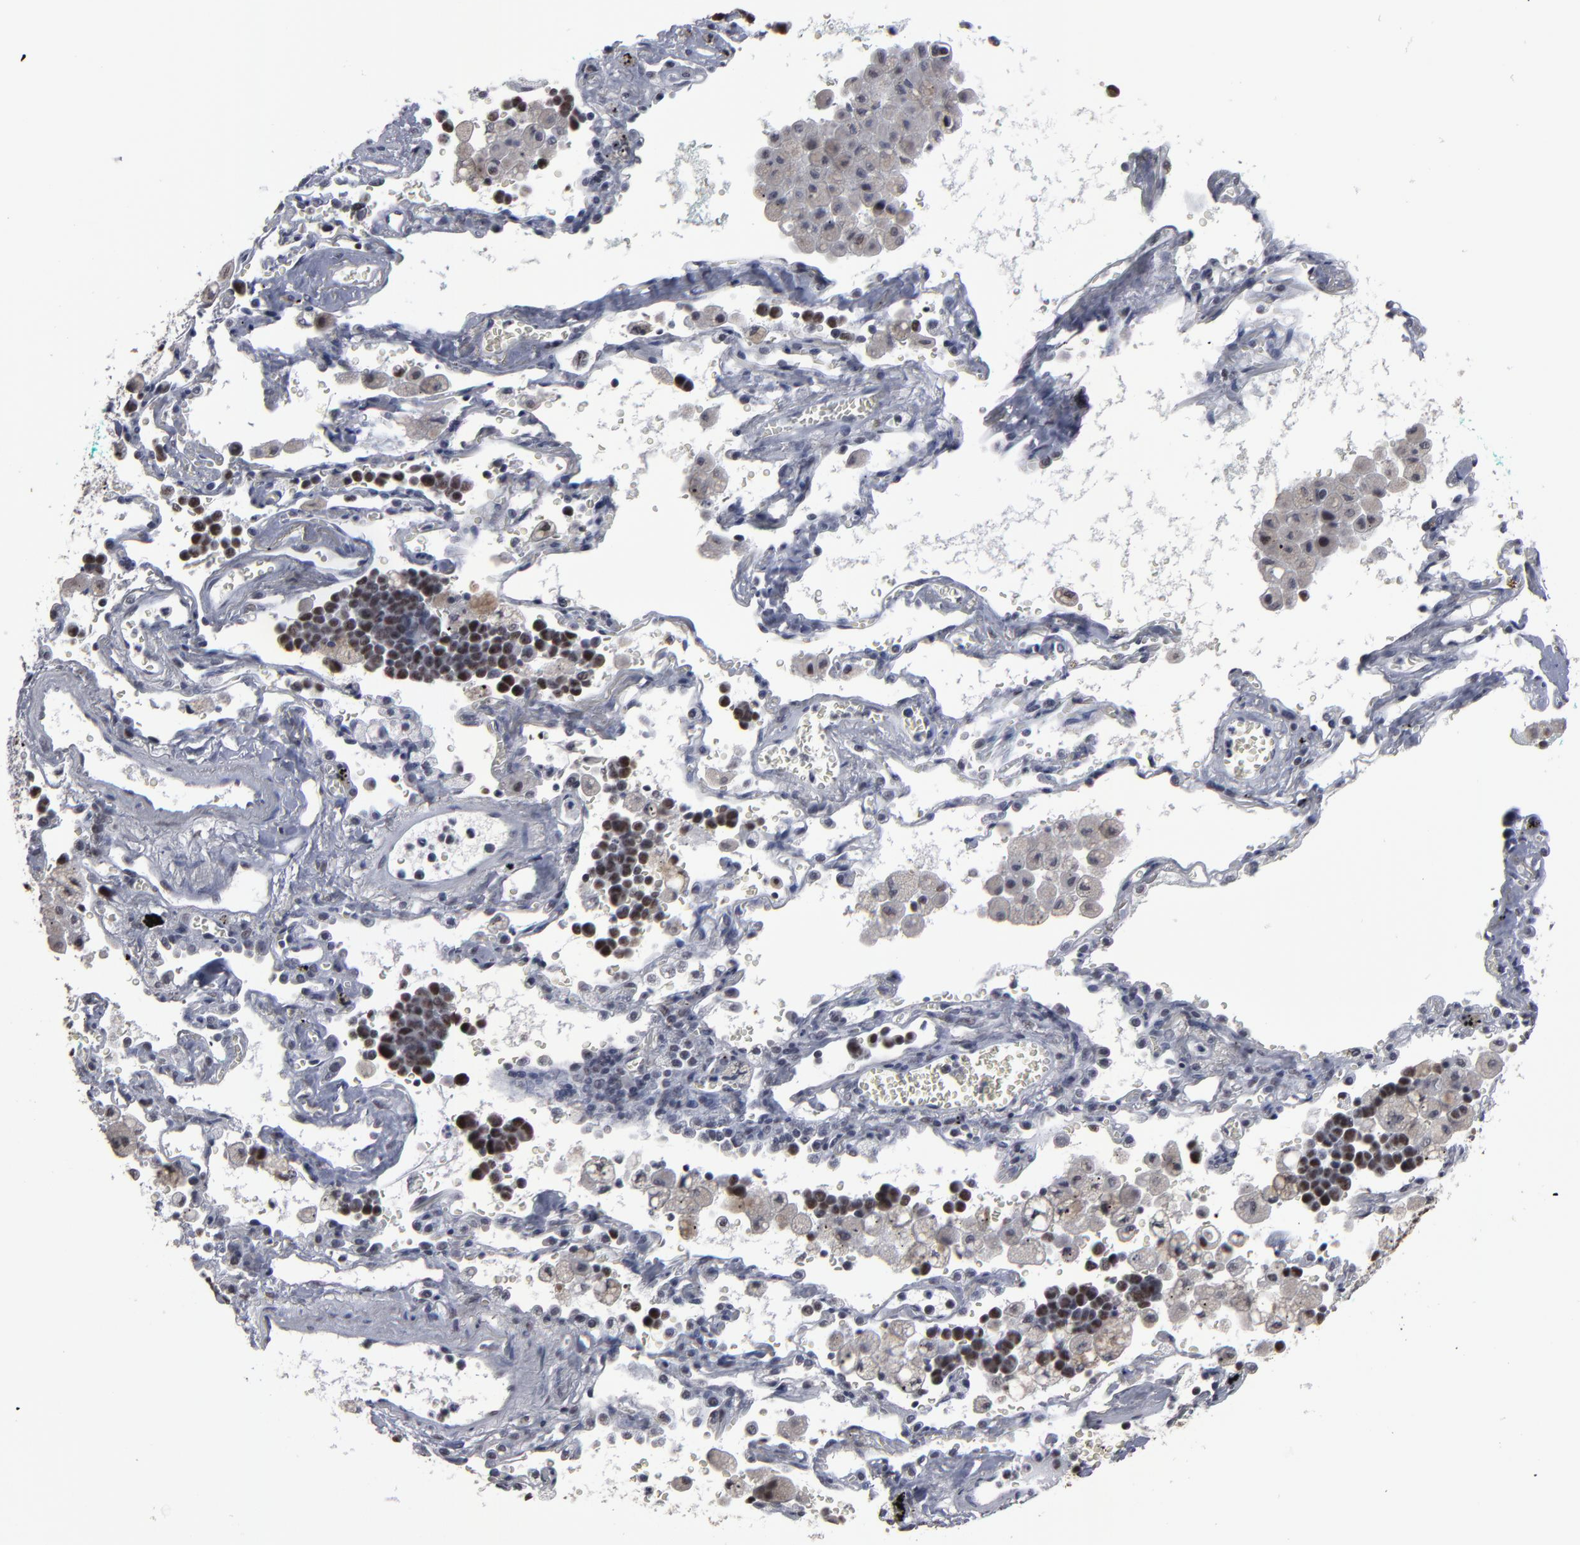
{"staining": {"intensity": "moderate", "quantity": "25%-75%", "location": "nuclear"}, "tissue": "lung cancer", "cell_type": "Tumor cells", "image_type": "cancer", "snomed": [{"axis": "morphology", "description": "Neoplasm, malignant, NOS"}, {"axis": "topography", "description": "Lung"}], "caption": "A brown stain labels moderate nuclear positivity of a protein in human lung cancer (neoplasm (malignant)) tumor cells.", "gene": "SSRP1", "patient": {"sex": "female", "age": 58}}